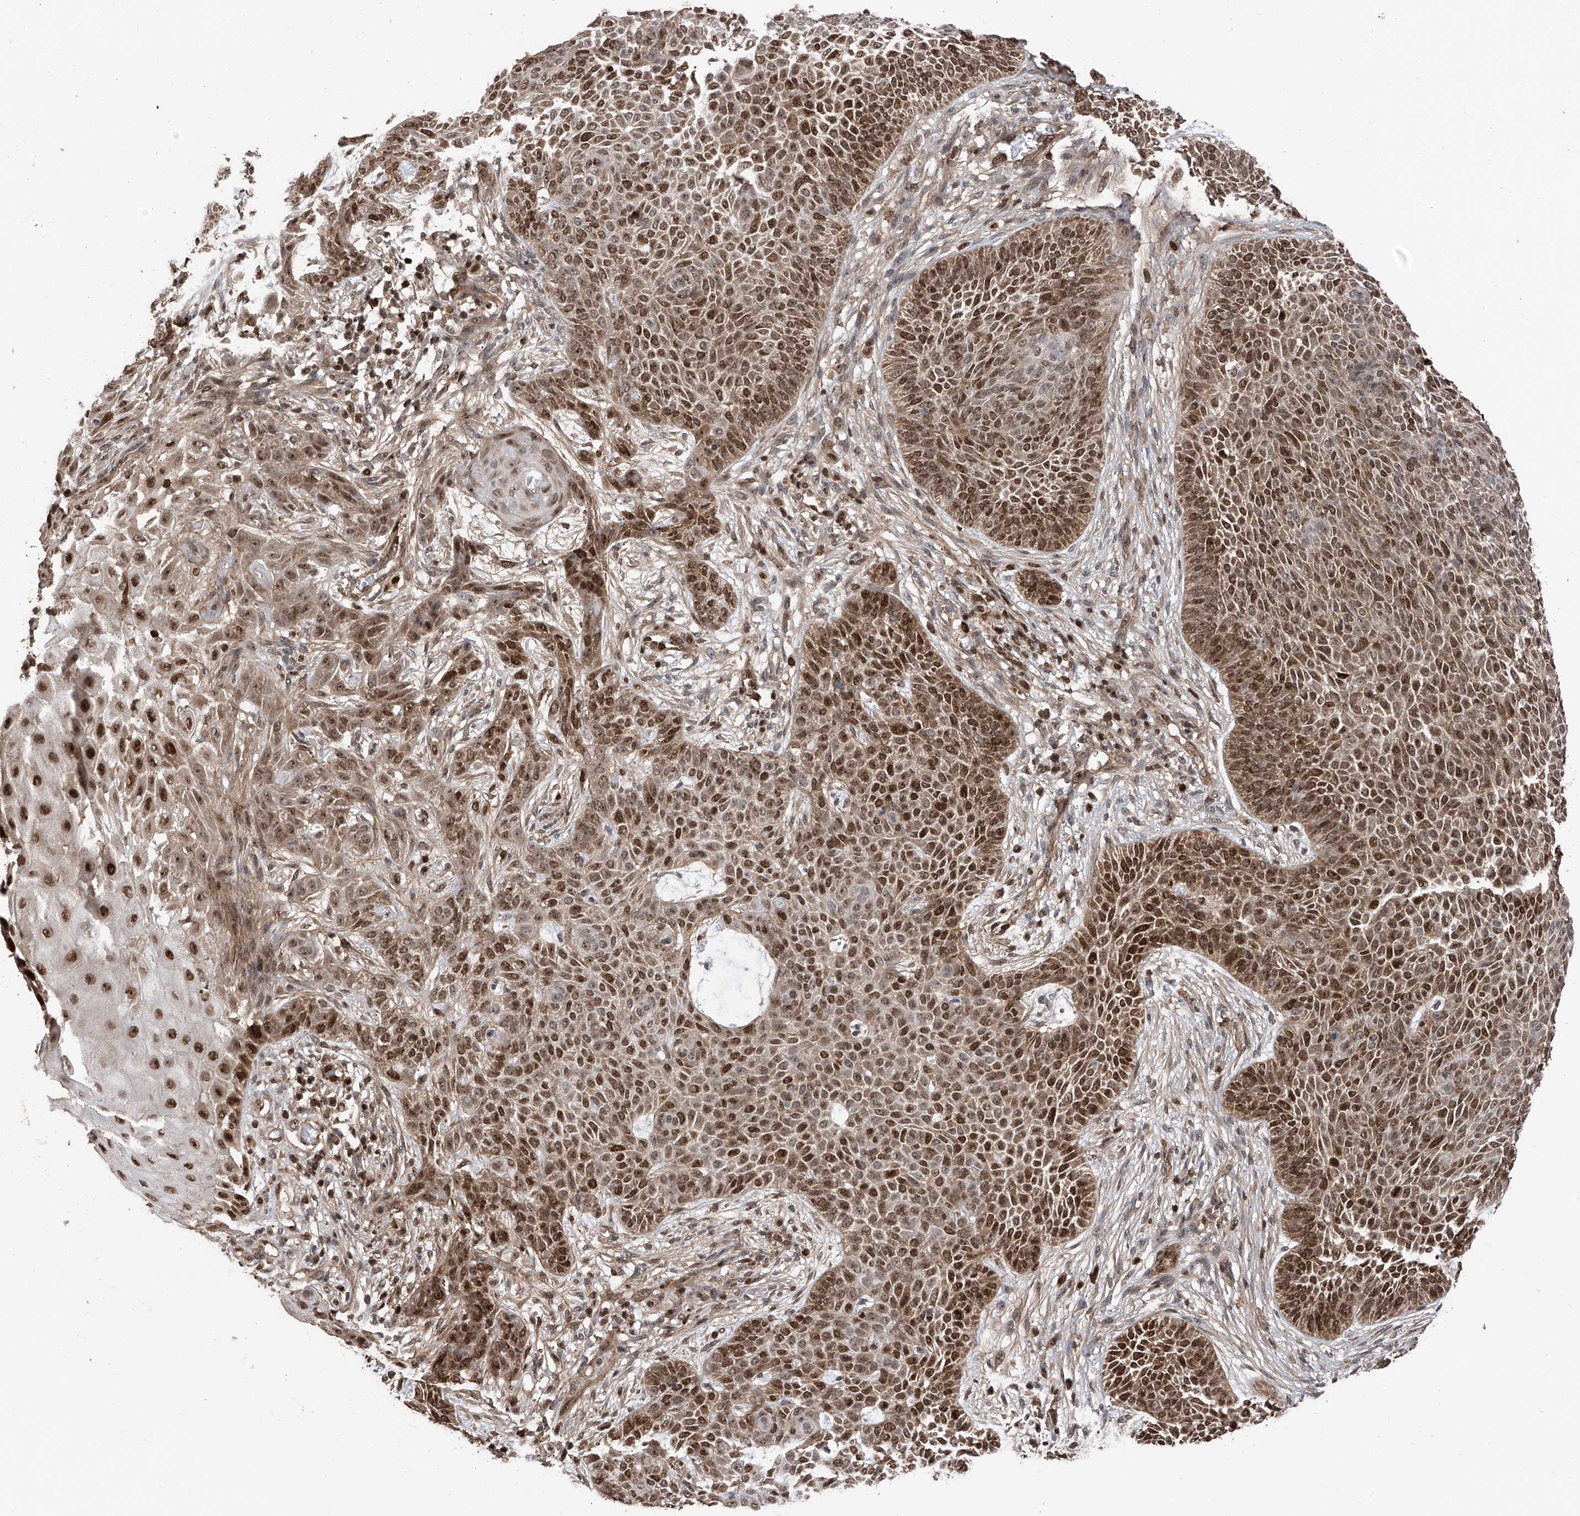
{"staining": {"intensity": "strong", "quantity": ">75%", "location": "cytoplasmic/membranous,nuclear"}, "tissue": "skin cancer", "cell_type": "Tumor cells", "image_type": "cancer", "snomed": [{"axis": "morphology", "description": "Basal cell carcinoma"}, {"axis": "topography", "description": "Skin"}], "caption": "A micrograph of human skin cancer (basal cell carcinoma) stained for a protein reveals strong cytoplasmic/membranous and nuclear brown staining in tumor cells.", "gene": "DNAJC9", "patient": {"sex": "male", "age": 85}}